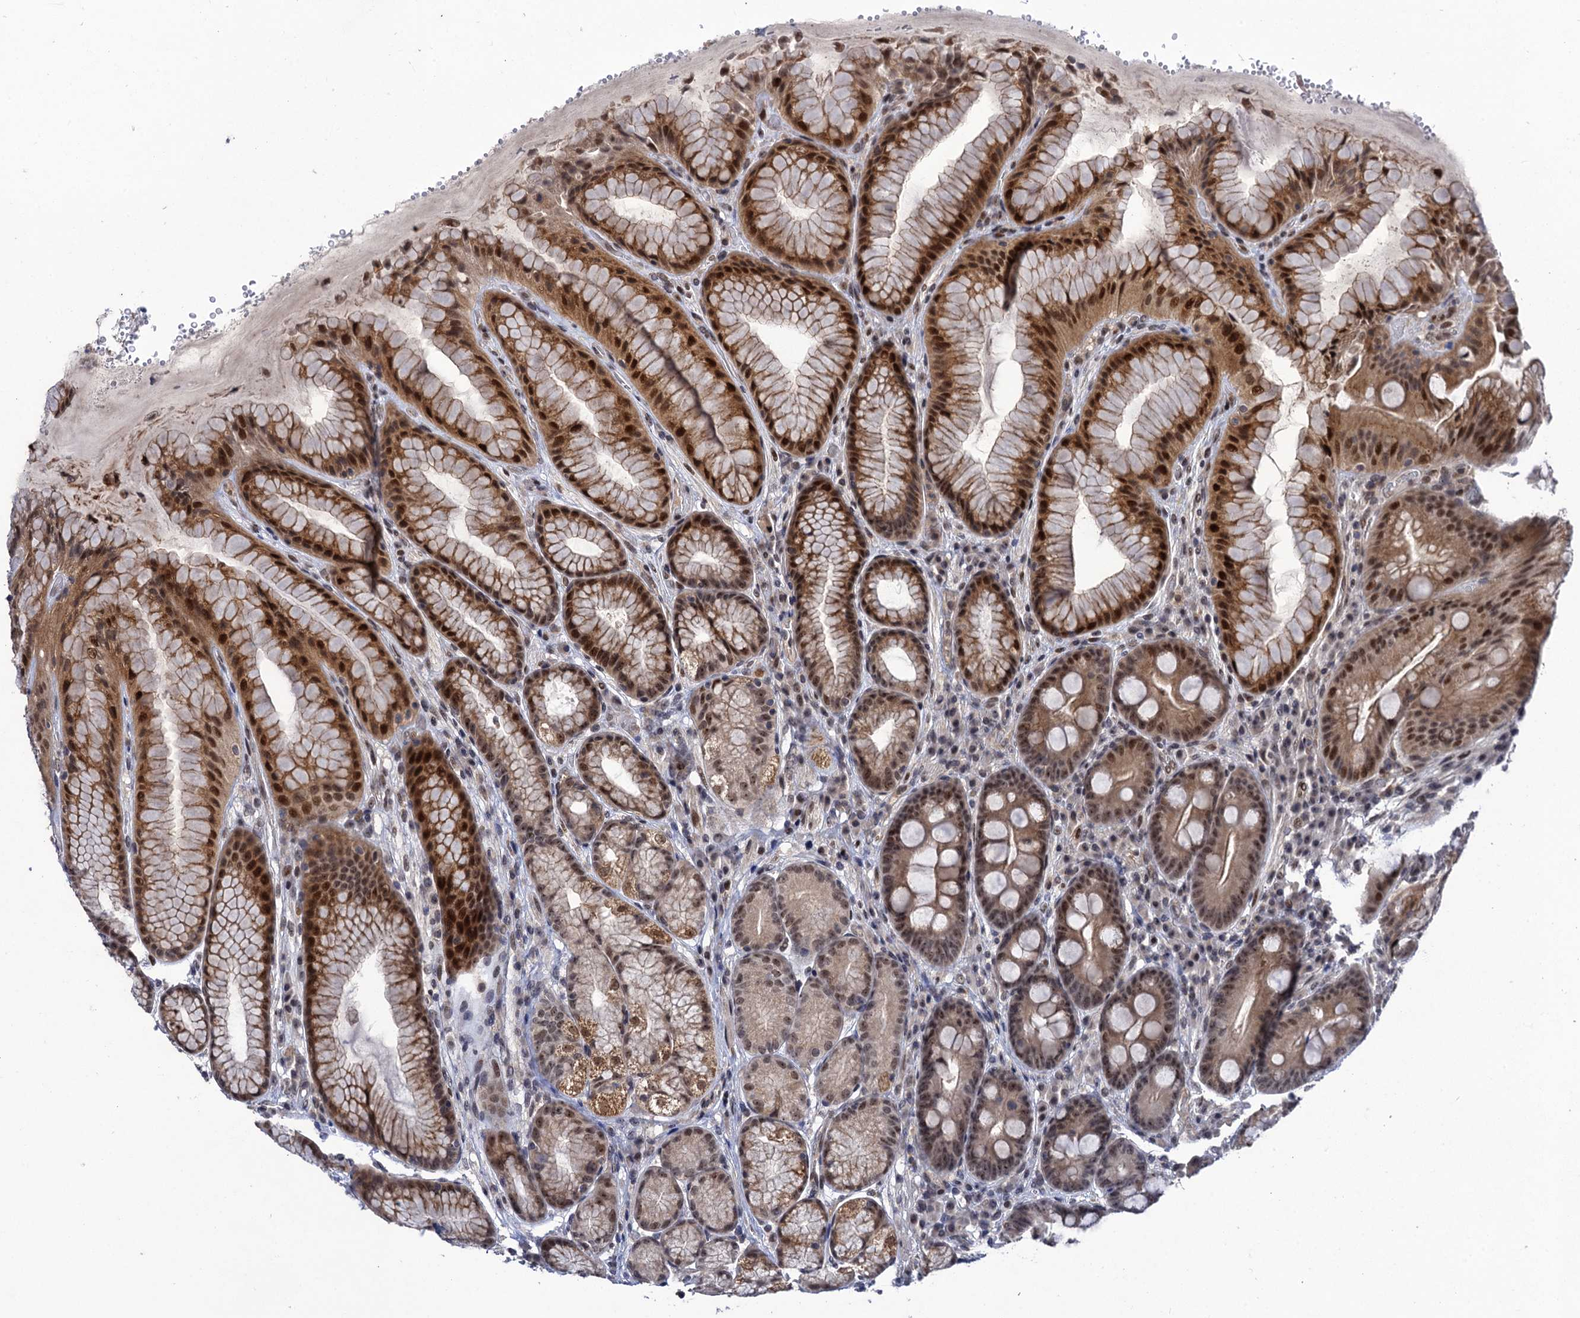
{"staining": {"intensity": "moderate", "quantity": ">75%", "location": "cytoplasmic/membranous,nuclear"}, "tissue": "stomach", "cell_type": "Glandular cells", "image_type": "normal", "snomed": [{"axis": "morphology", "description": "Normal tissue, NOS"}, {"axis": "topography", "description": "Stomach"}], "caption": "IHC (DAB (3,3'-diaminobenzidine)) staining of unremarkable stomach displays moderate cytoplasmic/membranous,nuclear protein positivity in approximately >75% of glandular cells. Immunohistochemistry stains the protein in brown and the nuclei are stained blue.", "gene": "ZAR1L", "patient": {"sex": "male", "age": 57}}